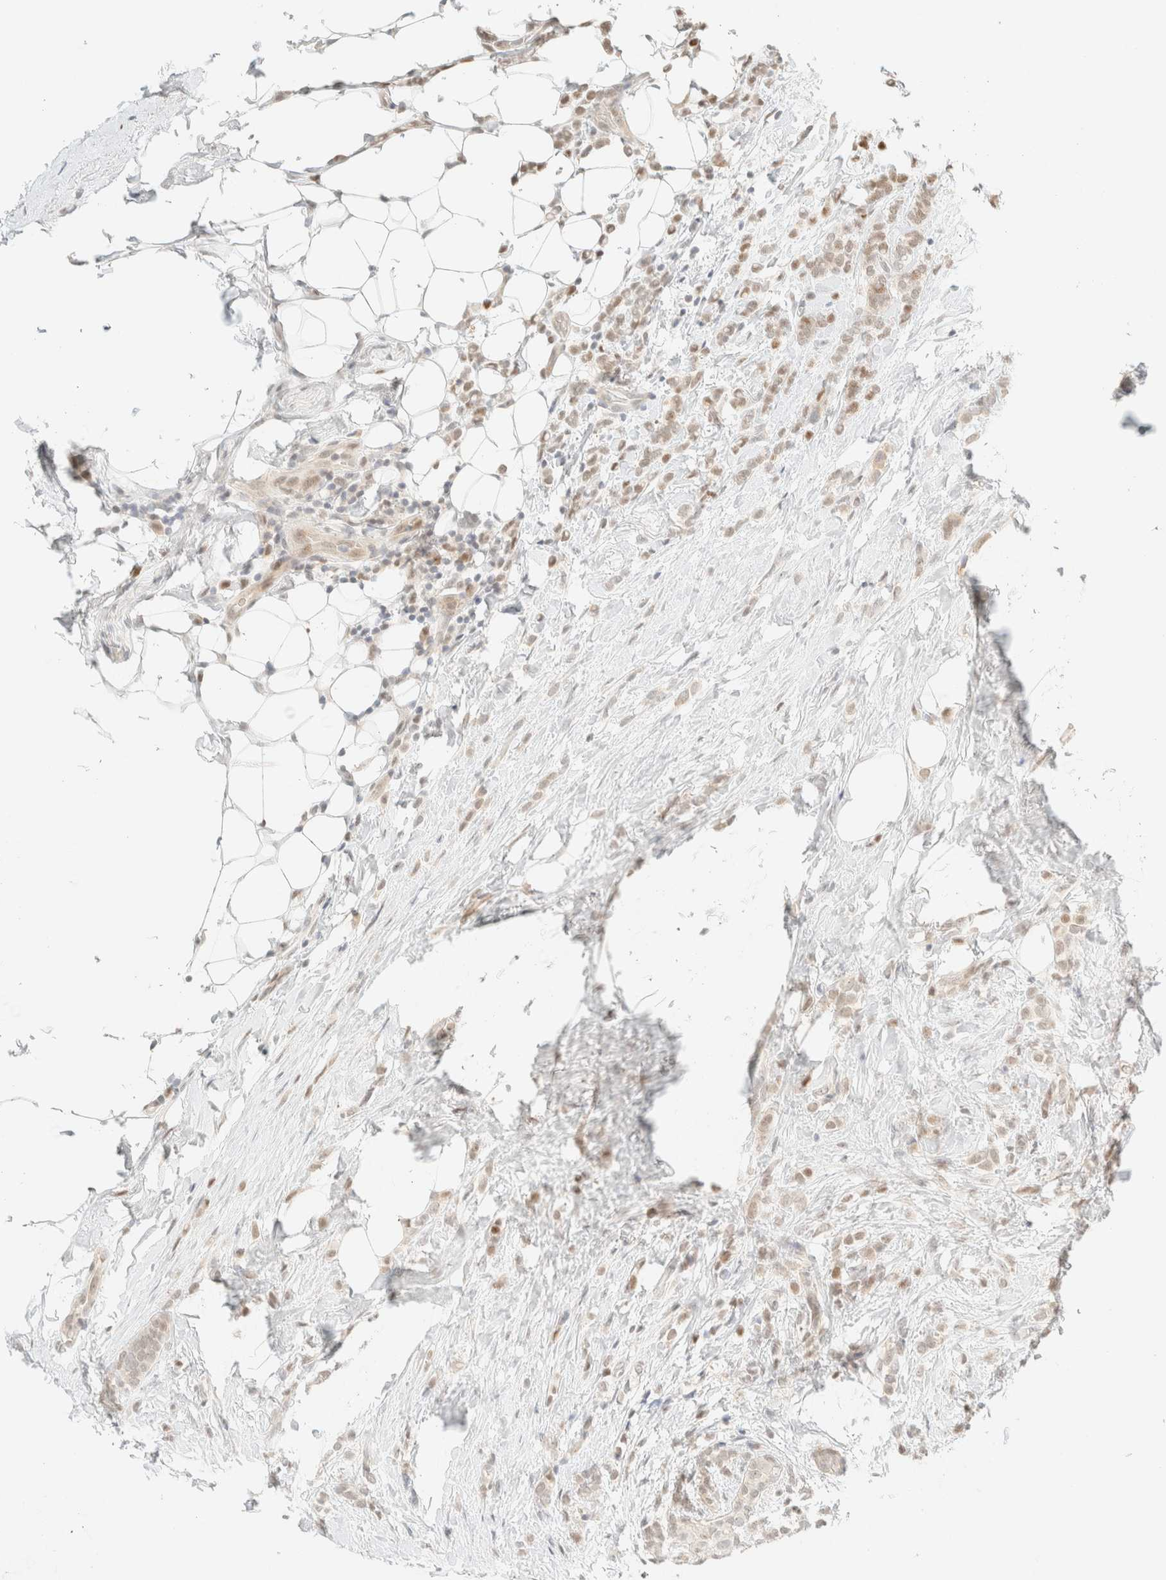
{"staining": {"intensity": "weak", "quantity": "<25%", "location": "cytoplasmic/membranous,nuclear"}, "tissue": "breast cancer", "cell_type": "Tumor cells", "image_type": "cancer", "snomed": [{"axis": "morphology", "description": "Lobular carcinoma"}, {"axis": "topography", "description": "Breast"}], "caption": "Photomicrograph shows no protein positivity in tumor cells of breast cancer (lobular carcinoma) tissue.", "gene": "TSR1", "patient": {"sex": "female", "age": 50}}